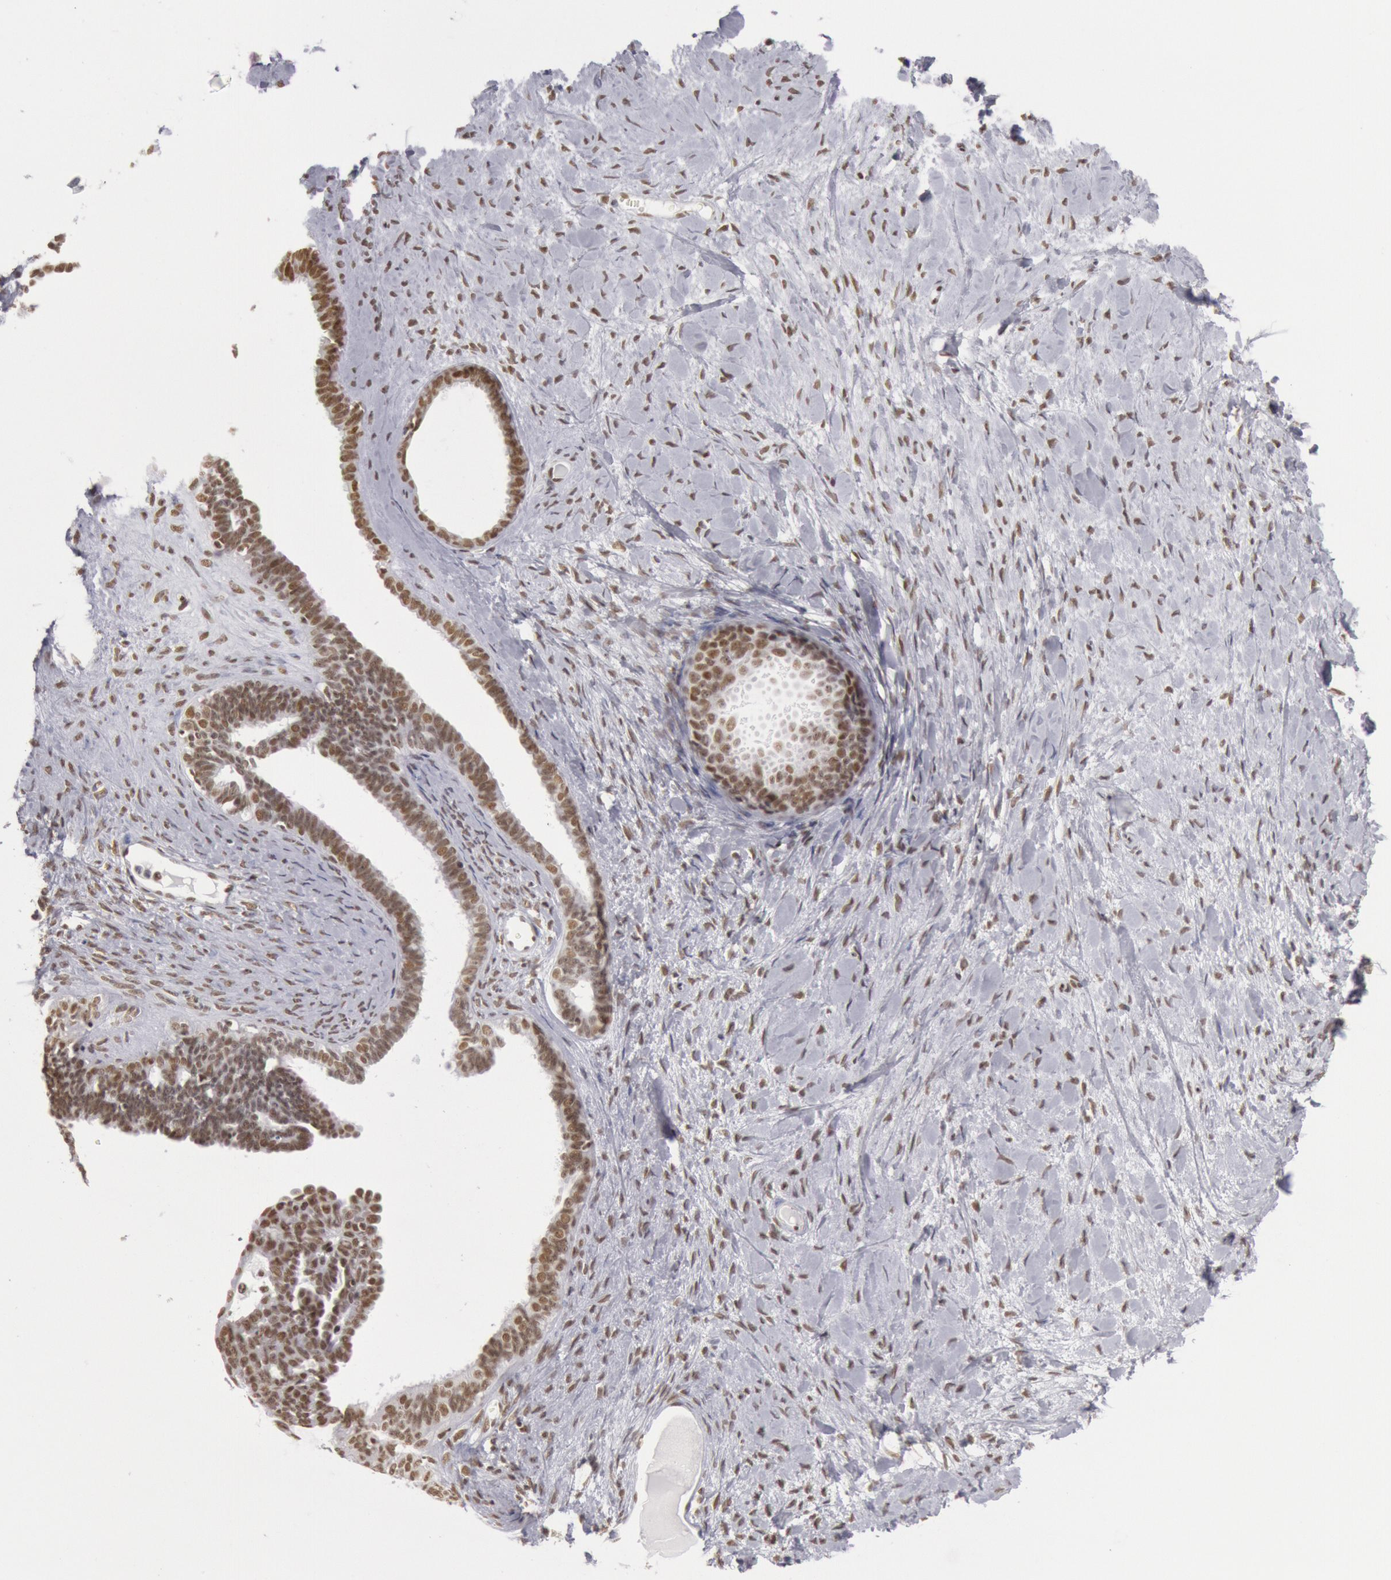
{"staining": {"intensity": "moderate", "quantity": ">75%", "location": "nuclear"}, "tissue": "ovarian cancer", "cell_type": "Tumor cells", "image_type": "cancer", "snomed": [{"axis": "morphology", "description": "Cystadenocarcinoma, serous, NOS"}, {"axis": "topography", "description": "Ovary"}], "caption": "Ovarian serous cystadenocarcinoma stained for a protein demonstrates moderate nuclear positivity in tumor cells. (Stains: DAB (3,3'-diaminobenzidine) in brown, nuclei in blue, Microscopy: brightfield microscopy at high magnification).", "gene": "ESS2", "patient": {"sex": "female", "age": 71}}